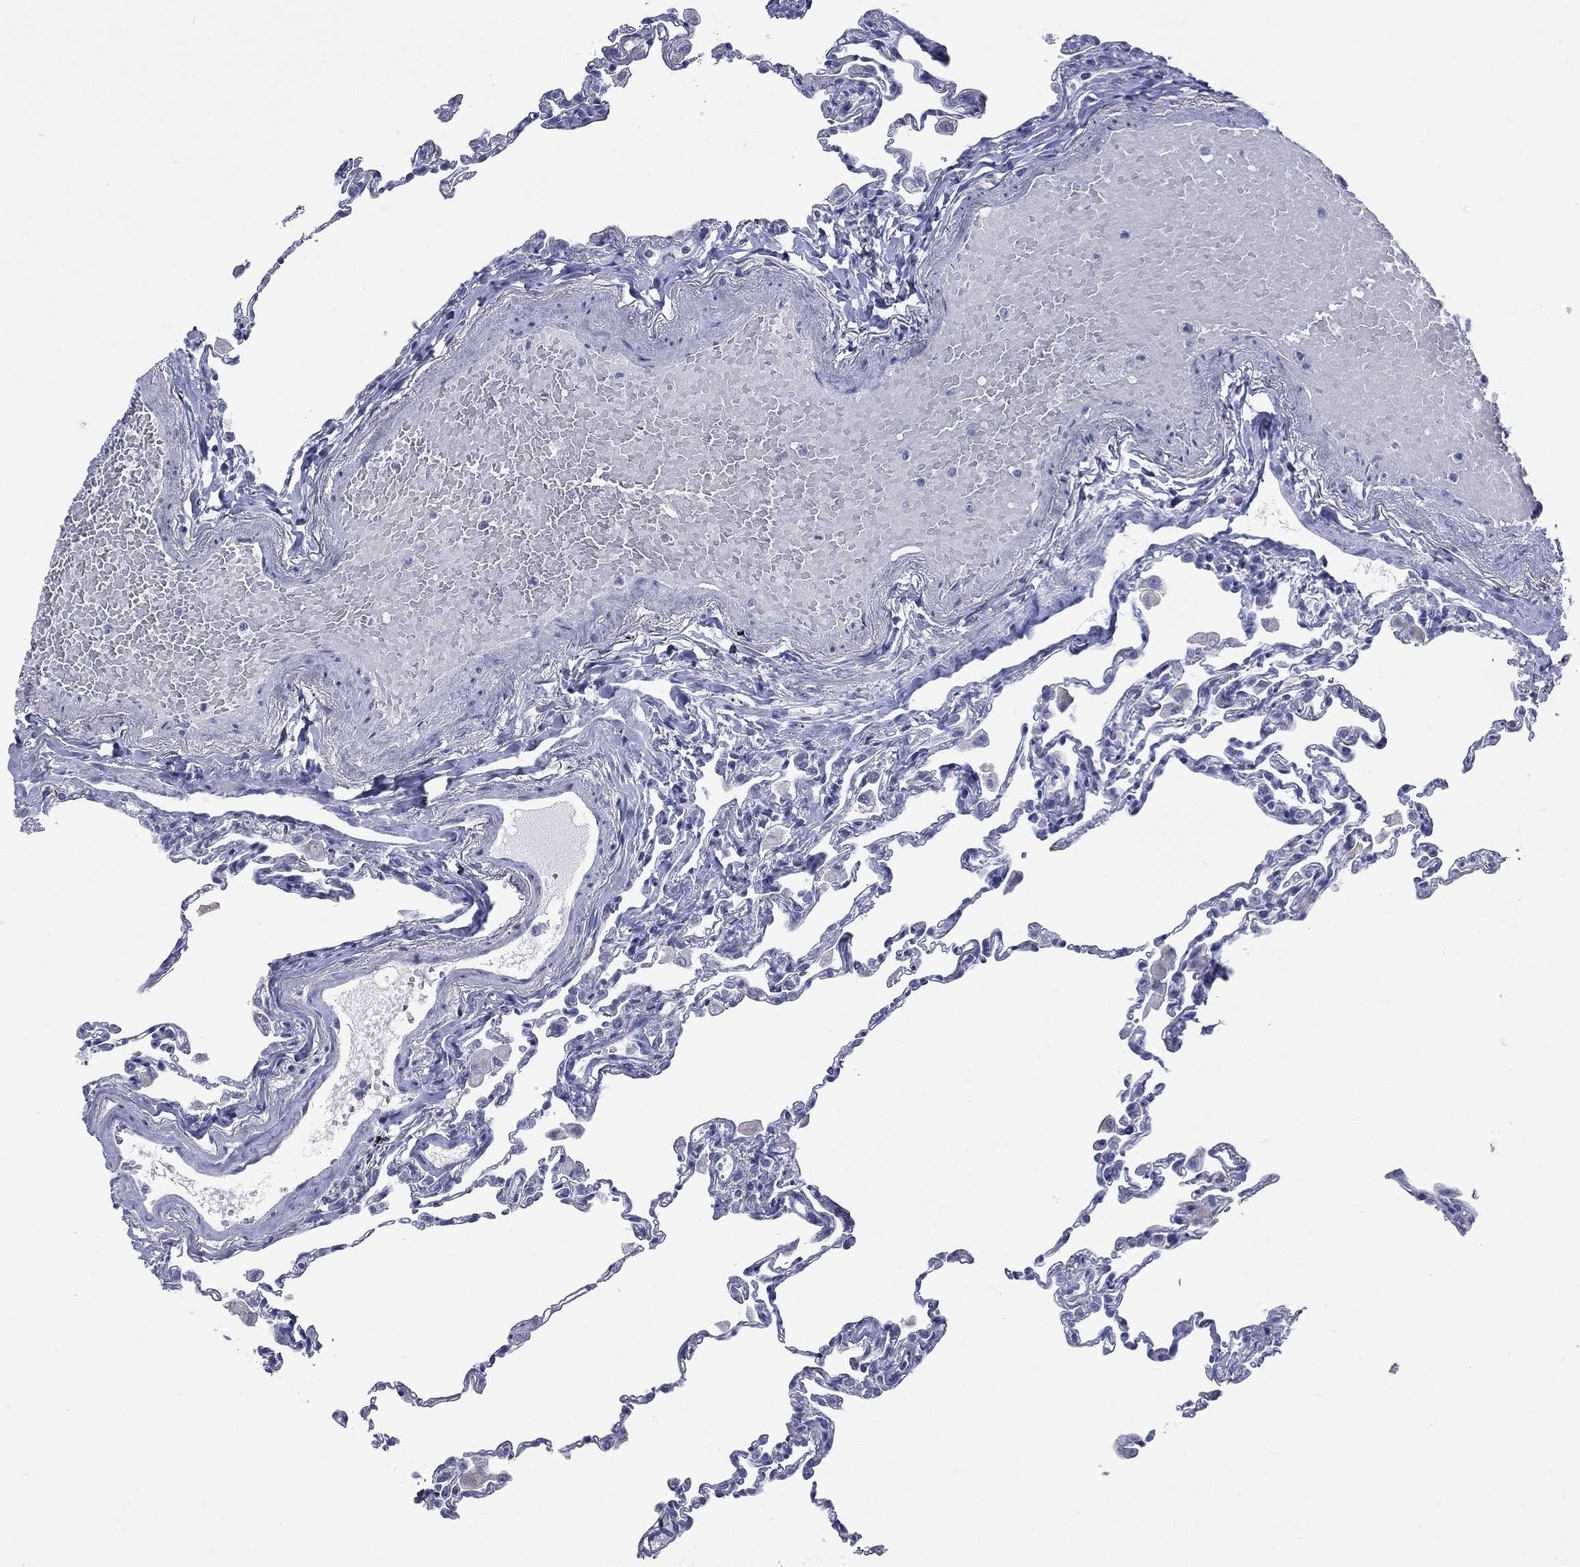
{"staining": {"intensity": "negative", "quantity": "none", "location": "none"}, "tissue": "lung", "cell_type": "Alveolar cells", "image_type": "normal", "snomed": [{"axis": "morphology", "description": "Normal tissue, NOS"}, {"axis": "topography", "description": "Lung"}], "caption": "An immunohistochemistry (IHC) photomicrograph of unremarkable lung is shown. There is no staining in alveolar cells of lung.", "gene": "CES2", "patient": {"sex": "female", "age": 57}}